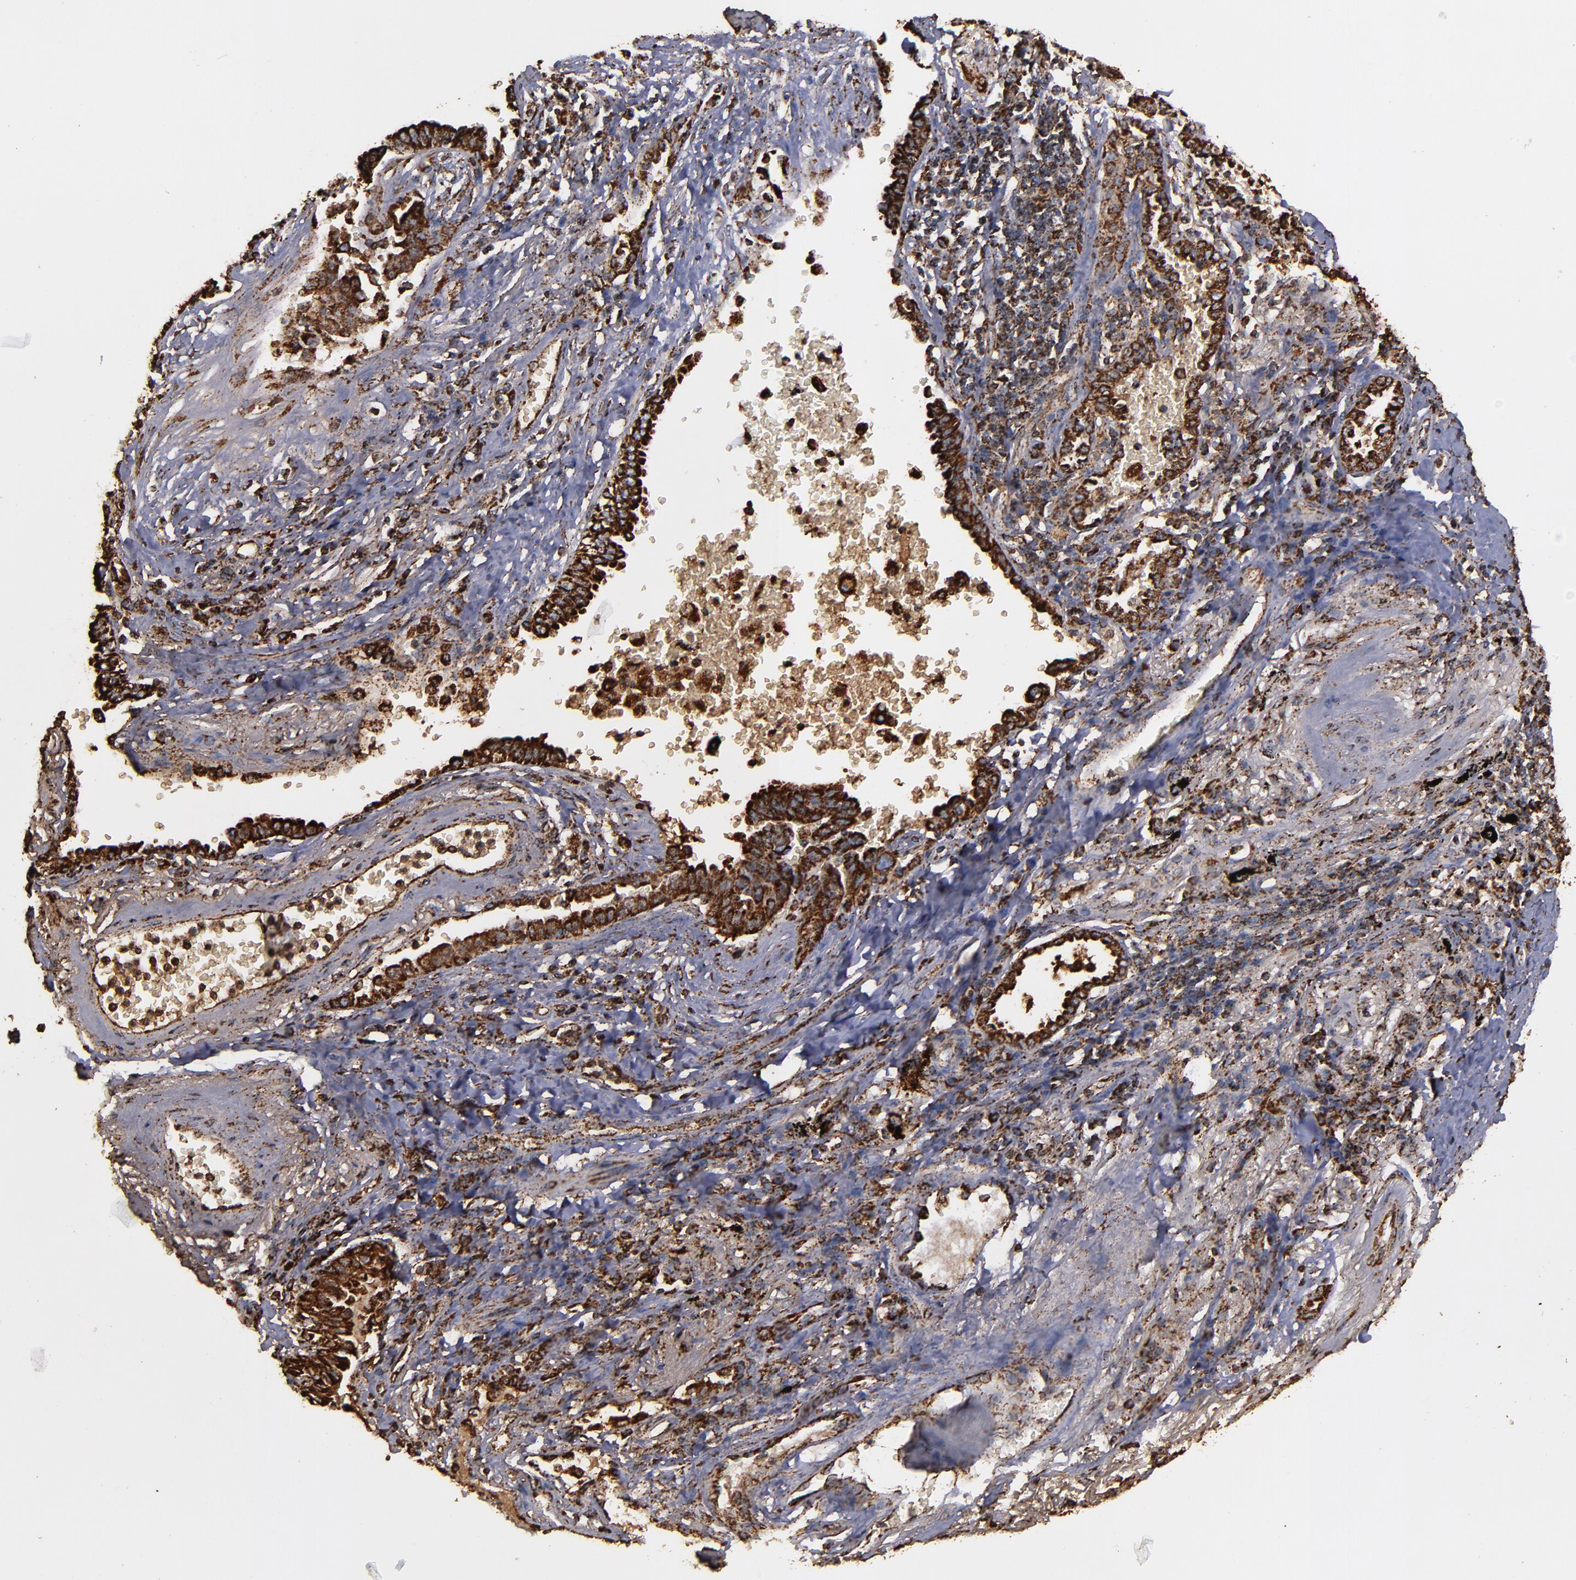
{"staining": {"intensity": "strong", "quantity": ">75%", "location": "cytoplasmic/membranous"}, "tissue": "lung cancer", "cell_type": "Tumor cells", "image_type": "cancer", "snomed": [{"axis": "morphology", "description": "Adenocarcinoma, NOS"}, {"axis": "topography", "description": "Lung"}], "caption": "Adenocarcinoma (lung) tissue shows strong cytoplasmic/membranous positivity in approximately >75% of tumor cells", "gene": "SOD2", "patient": {"sex": "female", "age": 64}}